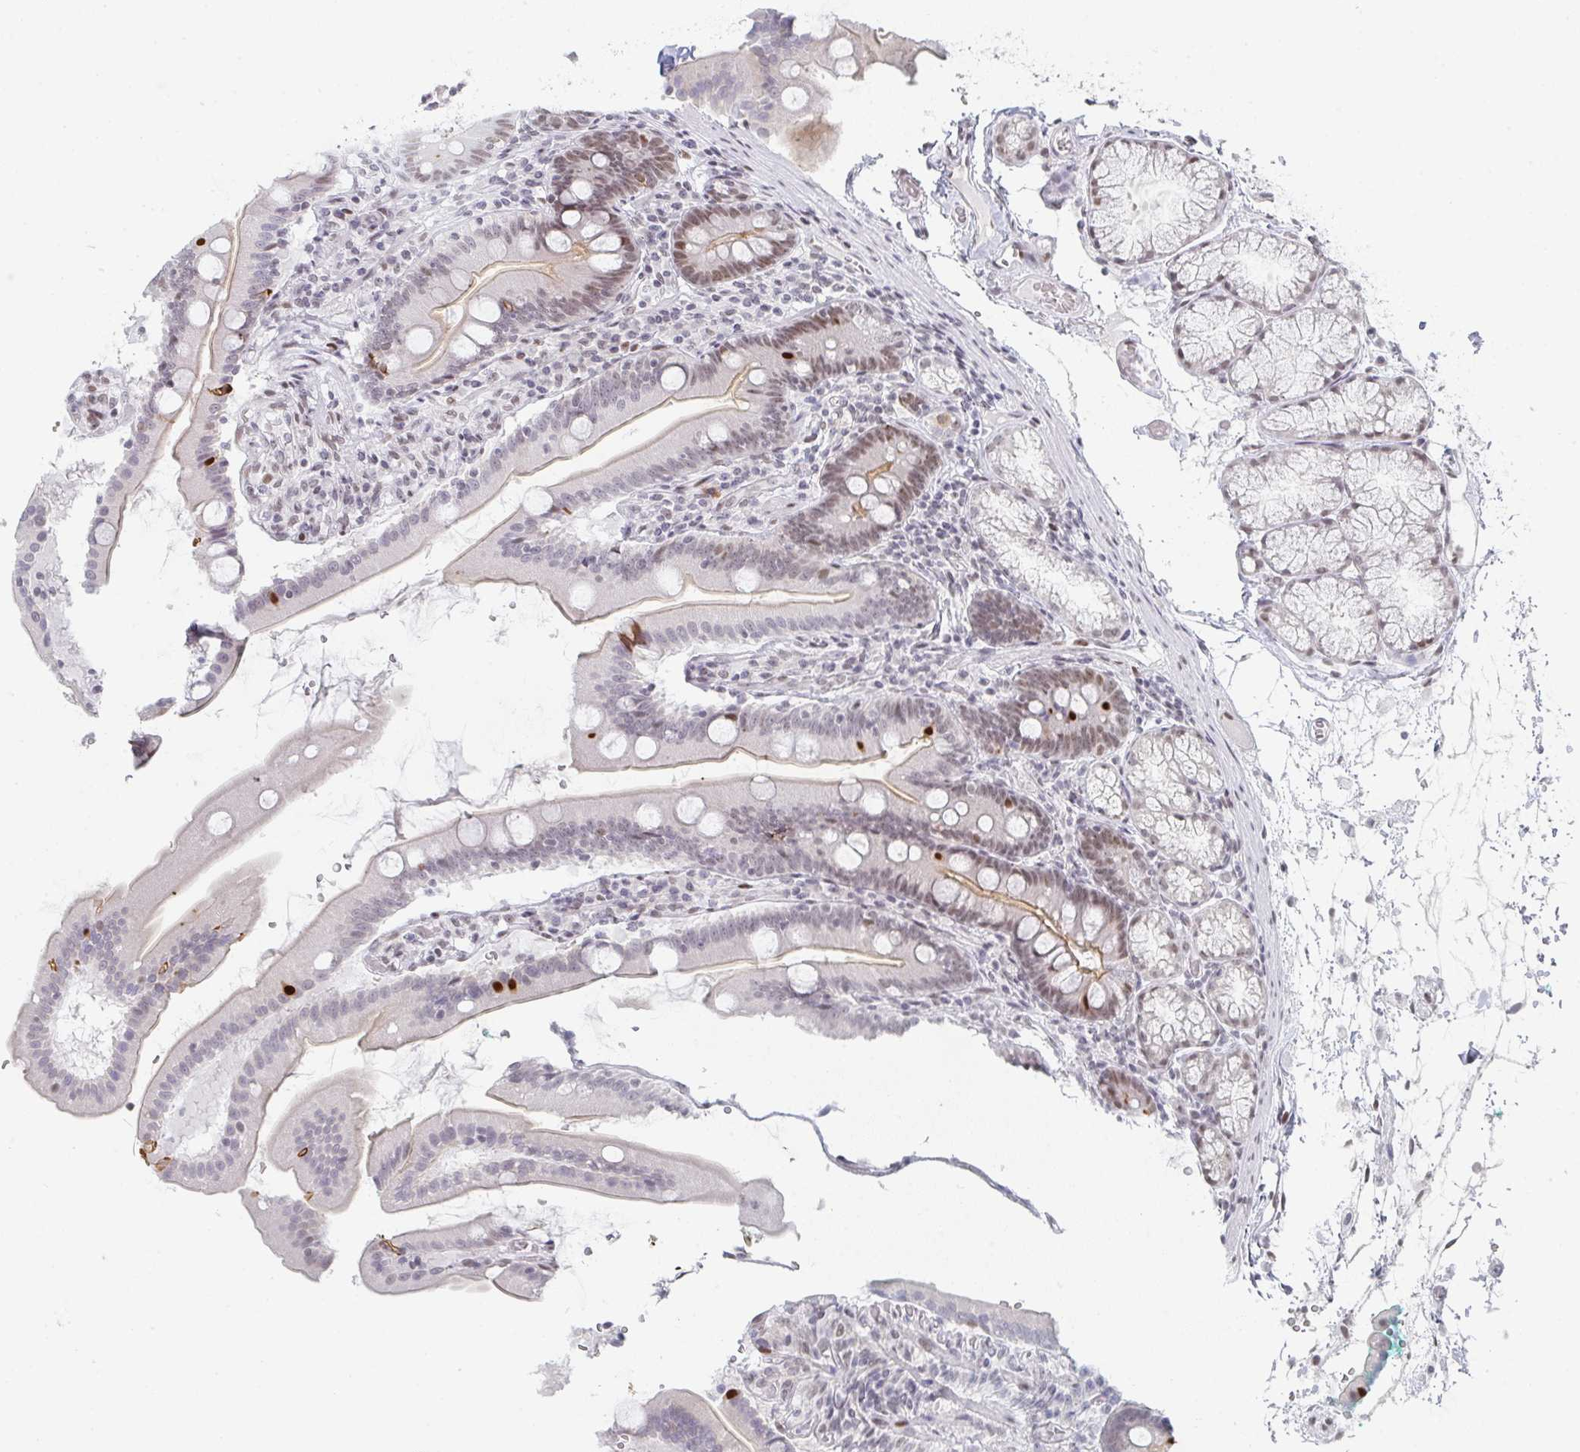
{"staining": {"intensity": "moderate", "quantity": "25%-75%", "location": "cytoplasmic/membranous,nuclear"}, "tissue": "duodenum", "cell_type": "Glandular cells", "image_type": "normal", "snomed": [{"axis": "morphology", "description": "Normal tissue, NOS"}, {"axis": "topography", "description": "Duodenum"}], "caption": "Brown immunohistochemical staining in benign human duodenum demonstrates moderate cytoplasmic/membranous,nuclear expression in about 25%-75% of glandular cells. The staining is performed using DAB (3,3'-diaminobenzidine) brown chromogen to label protein expression. The nuclei are counter-stained blue using hematoxylin.", "gene": "POU2AF2", "patient": {"sex": "female", "age": 67}}